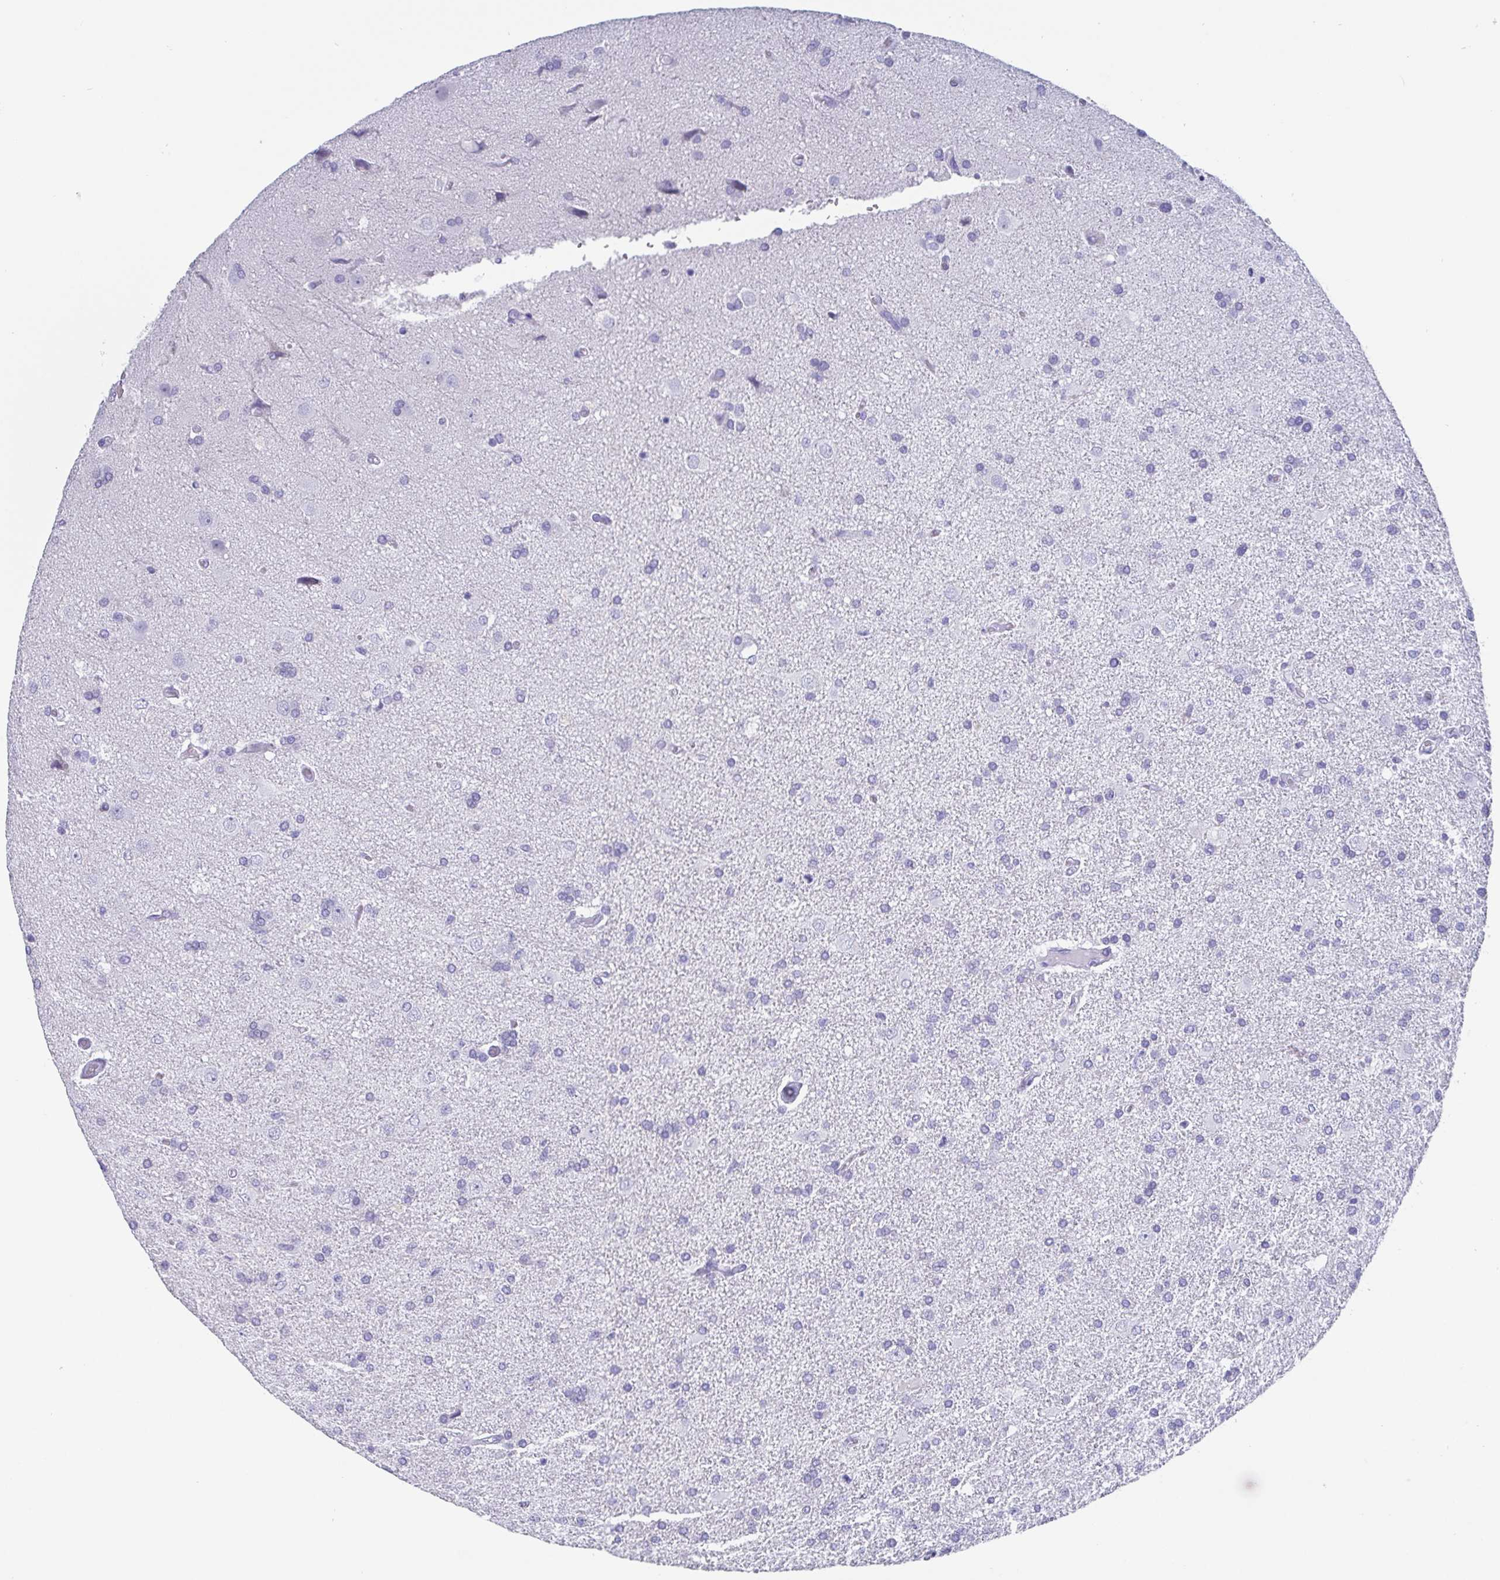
{"staining": {"intensity": "negative", "quantity": "none", "location": "none"}, "tissue": "glioma", "cell_type": "Tumor cells", "image_type": "cancer", "snomed": [{"axis": "morphology", "description": "Glioma, malignant, High grade"}, {"axis": "topography", "description": "Brain"}], "caption": "IHC photomicrograph of malignant glioma (high-grade) stained for a protein (brown), which reveals no positivity in tumor cells.", "gene": "SCGN", "patient": {"sex": "male", "age": 68}}